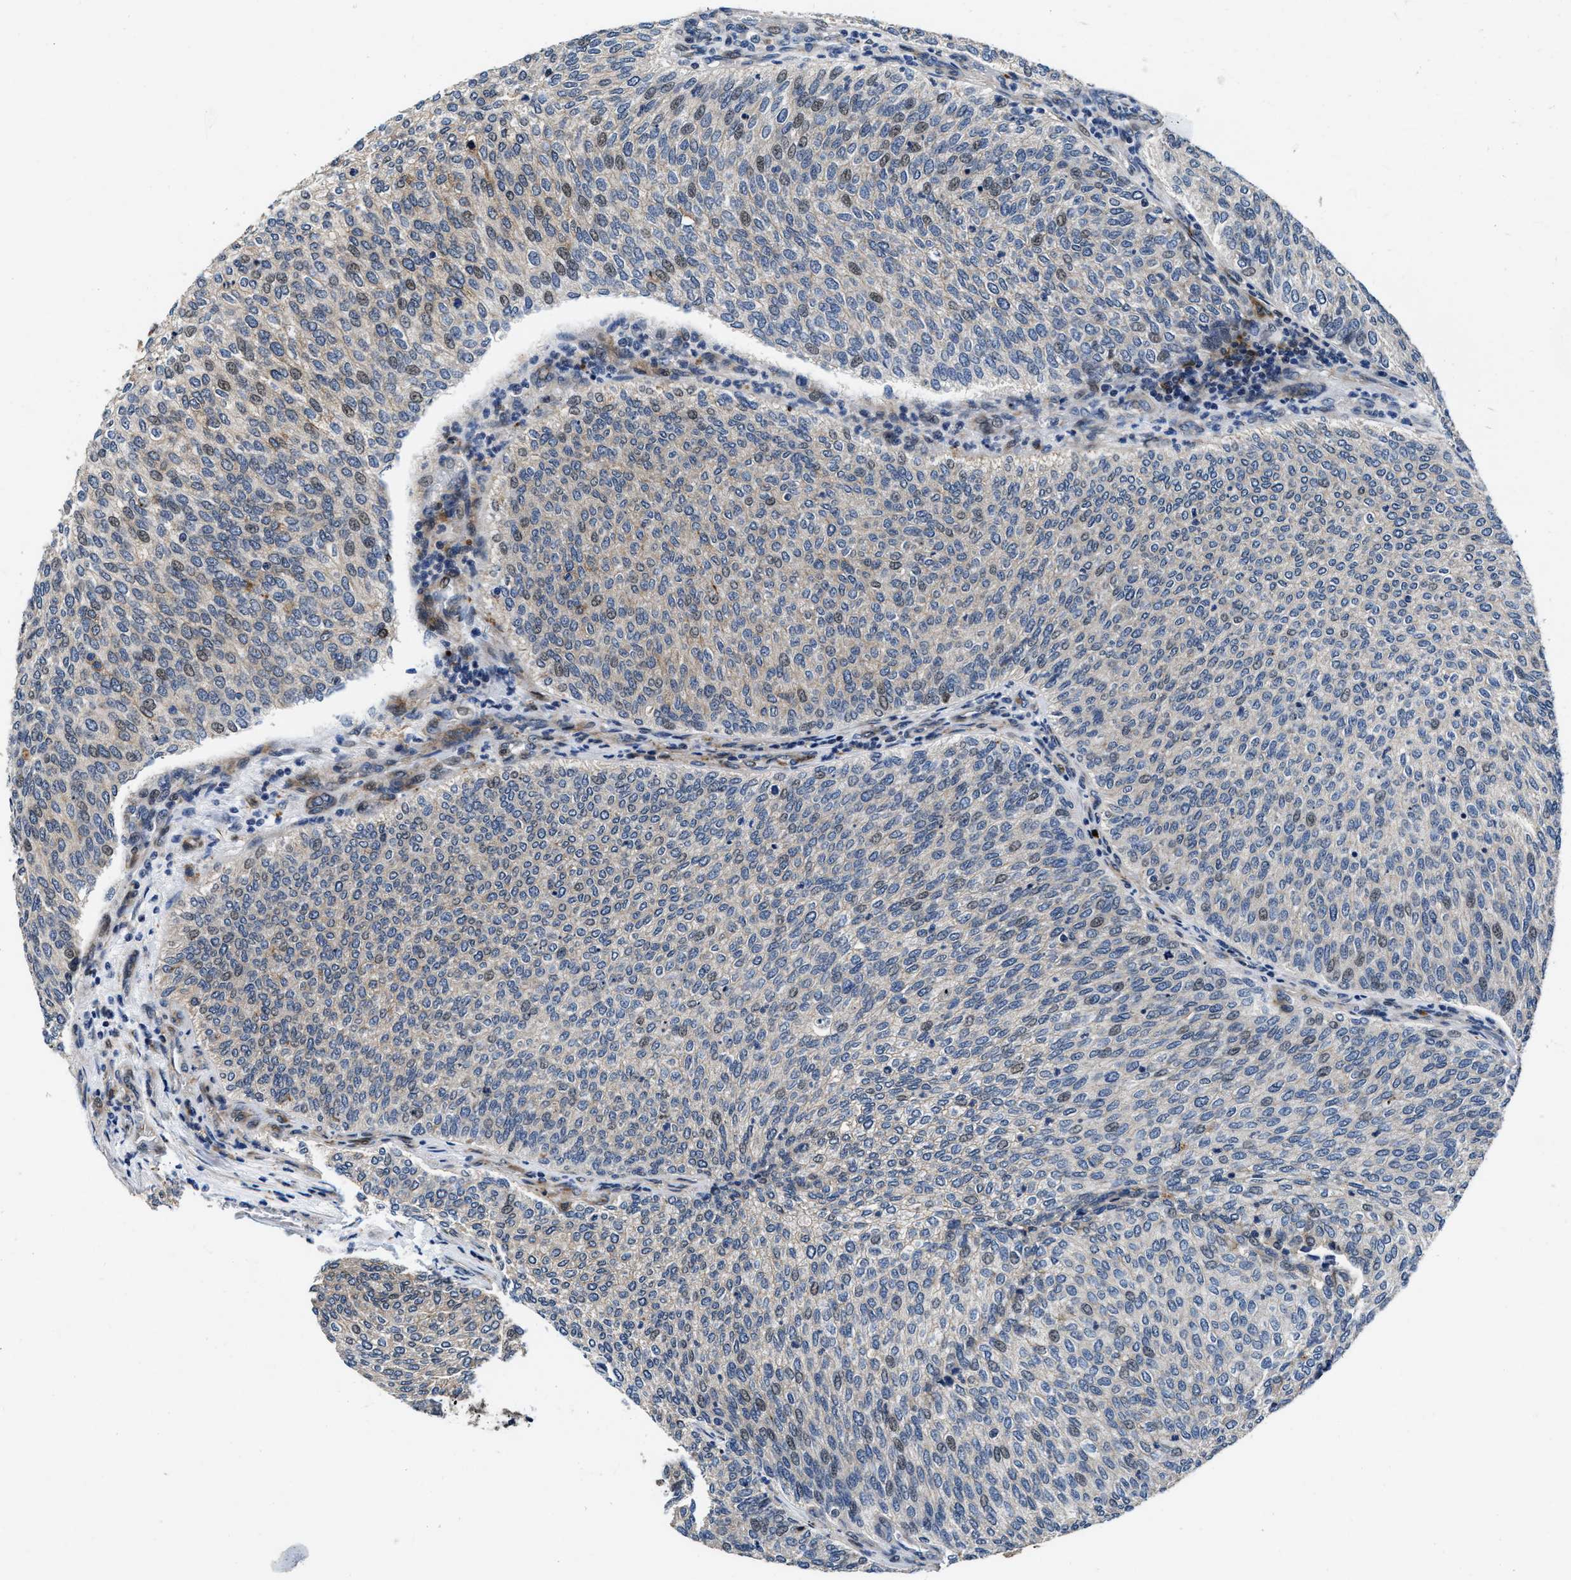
{"staining": {"intensity": "weak", "quantity": "<25%", "location": "nuclear"}, "tissue": "urothelial cancer", "cell_type": "Tumor cells", "image_type": "cancer", "snomed": [{"axis": "morphology", "description": "Urothelial carcinoma, Low grade"}, {"axis": "topography", "description": "Urinary bladder"}], "caption": "This histopathology image is of low-grade urothelial carcinoma stained with immunohistochemistry (IHC) to label a protein in brown with the nuclei are counter-stained blue. There is no expression in tumor cells.", "gene": "C2orf66", "patient": {"sex": "female", "age": 79}}